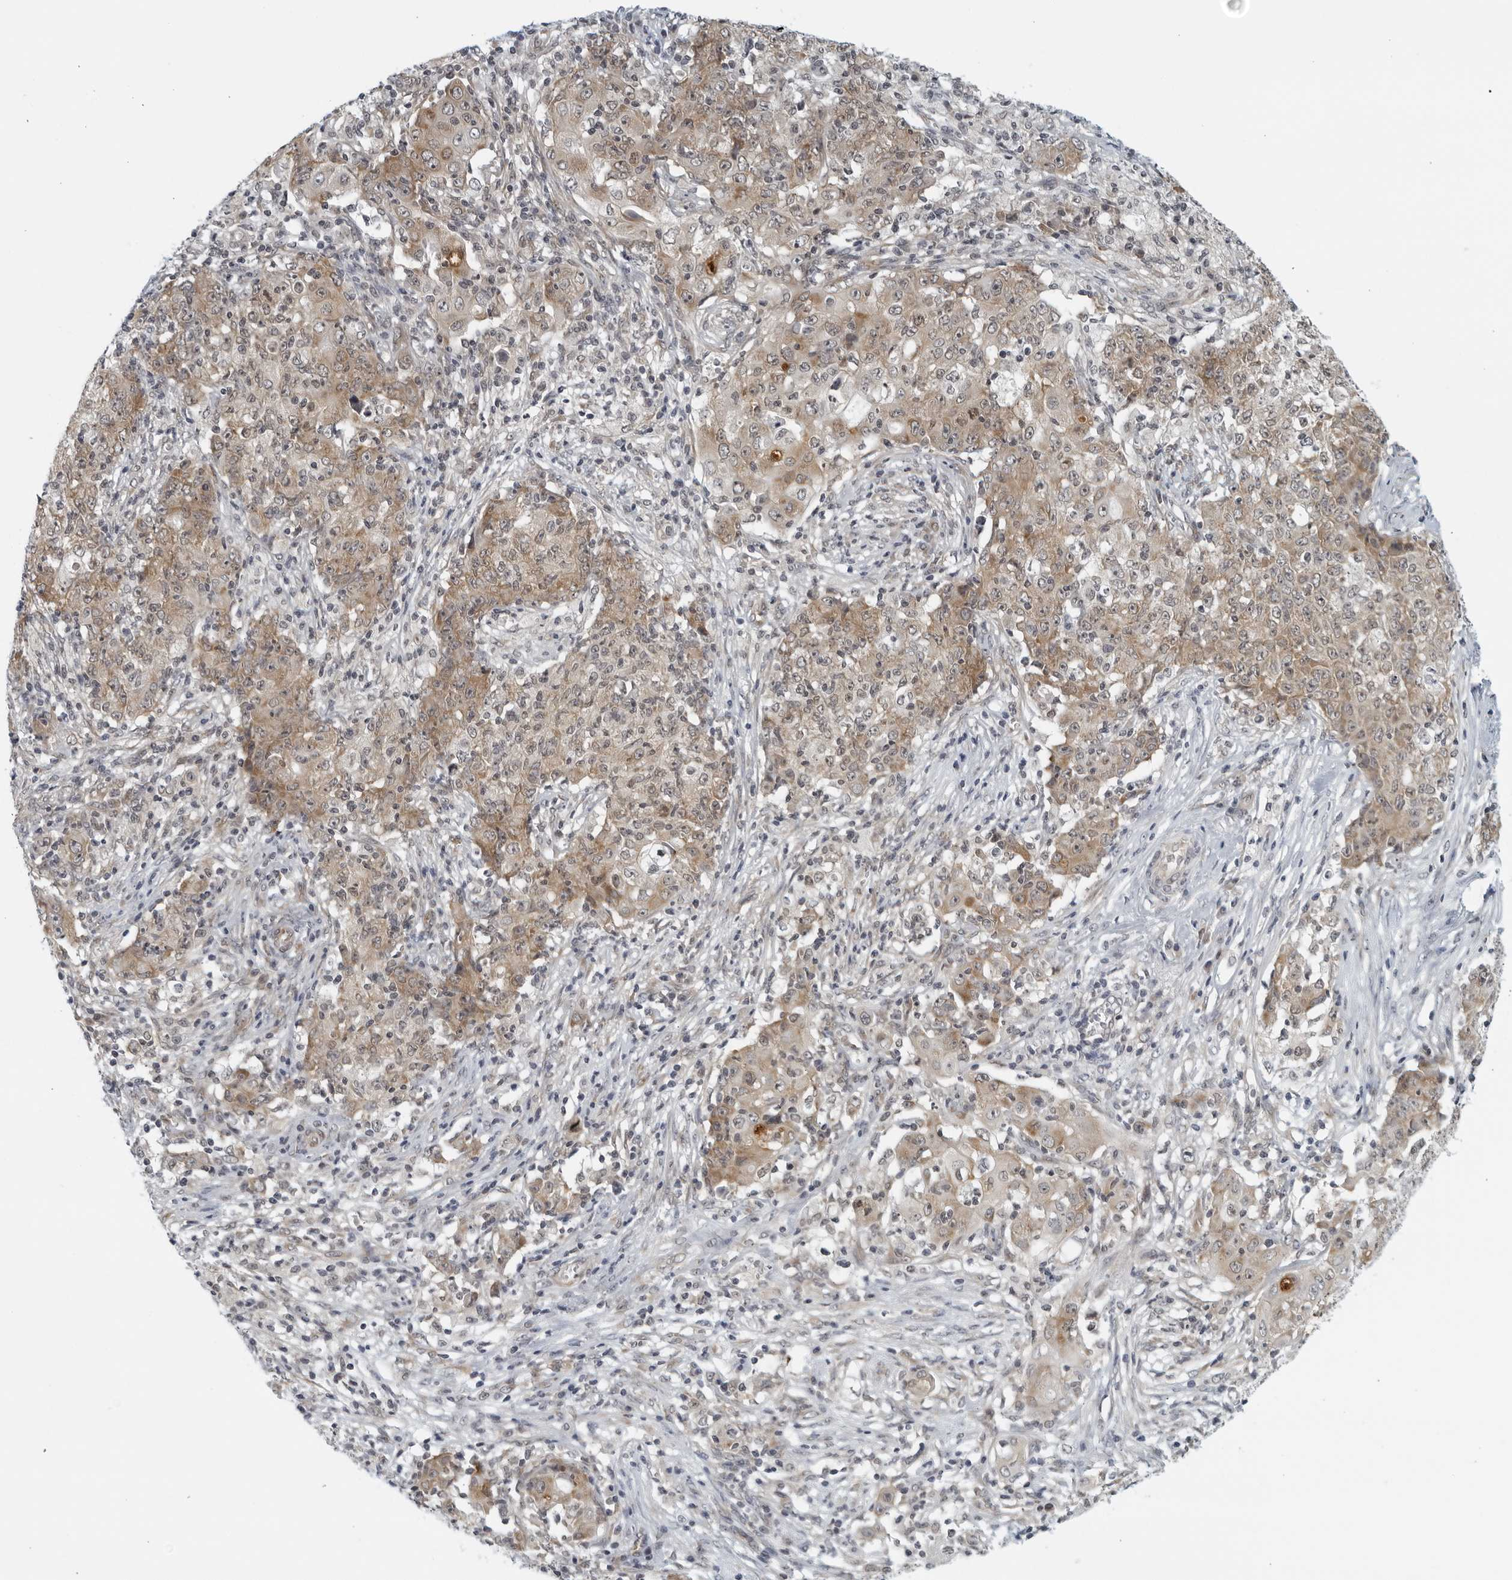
{"staining": {"intensity": "weak", "quantity": ">75%", "location": "cytoplasmic/membranous"}, "tissue": "ovarian cancer", "cell_type": "Tumor cells", "image_type": "cancer", "snomed": [{"axis": "morphology", "description": "Carcinoma, endometroid"}, {"axis": "topography", "description": "Ovary"}], "caption": "An immunohistochemistry photomicrograph of neoplastic tissue is shown. Protein staining in brown highlights weak cytoplasmic/membranous positivity in ovarian cancer within tumor cells. (IHC, brightfield microscopy, high magnification).", "gene": "RC3H1", "patient": {"sex": "female", "age": 42}}